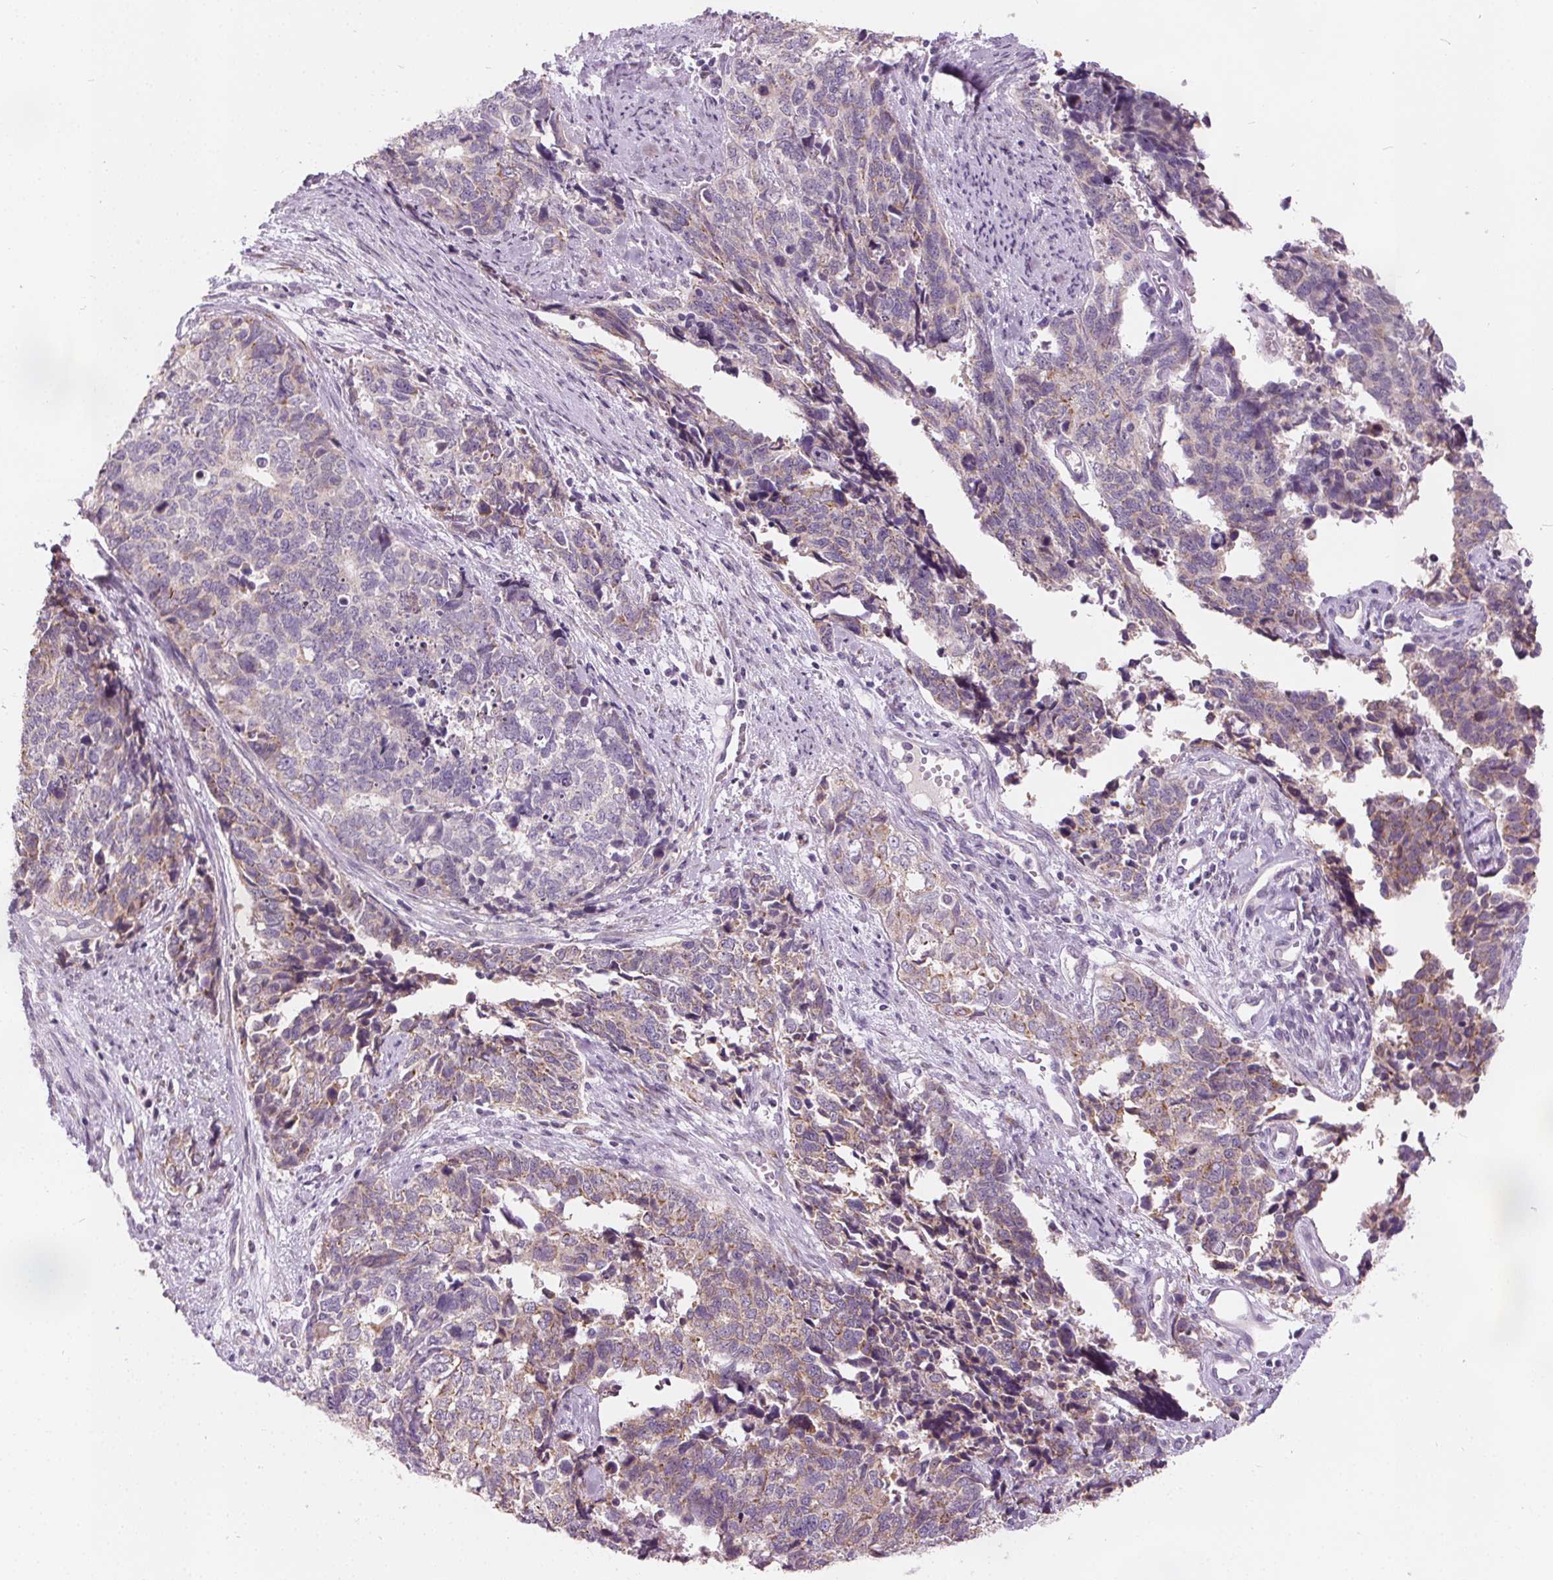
{"staining": {"intensity": "moderate", "quantity": "<25%", "location": "cytoplasmic/membranous"}, "tissue": "cervical cancer", "cell_type": "Tumor cells", "image_type": "cancer", "snomed": [{"axis": "morphology", "description": "Squamous cell carcinoma, NOS"}, {"axis": "topography", "description": "Cervix"}], "caption": "Tumor cells reveal moderate cytoplasmic/membranous positivity in approximately <25% of cells in cervical squamous cell carcinoma.", "gene": "ACOX2", "patient": {"sex": "female", "age": 63}}